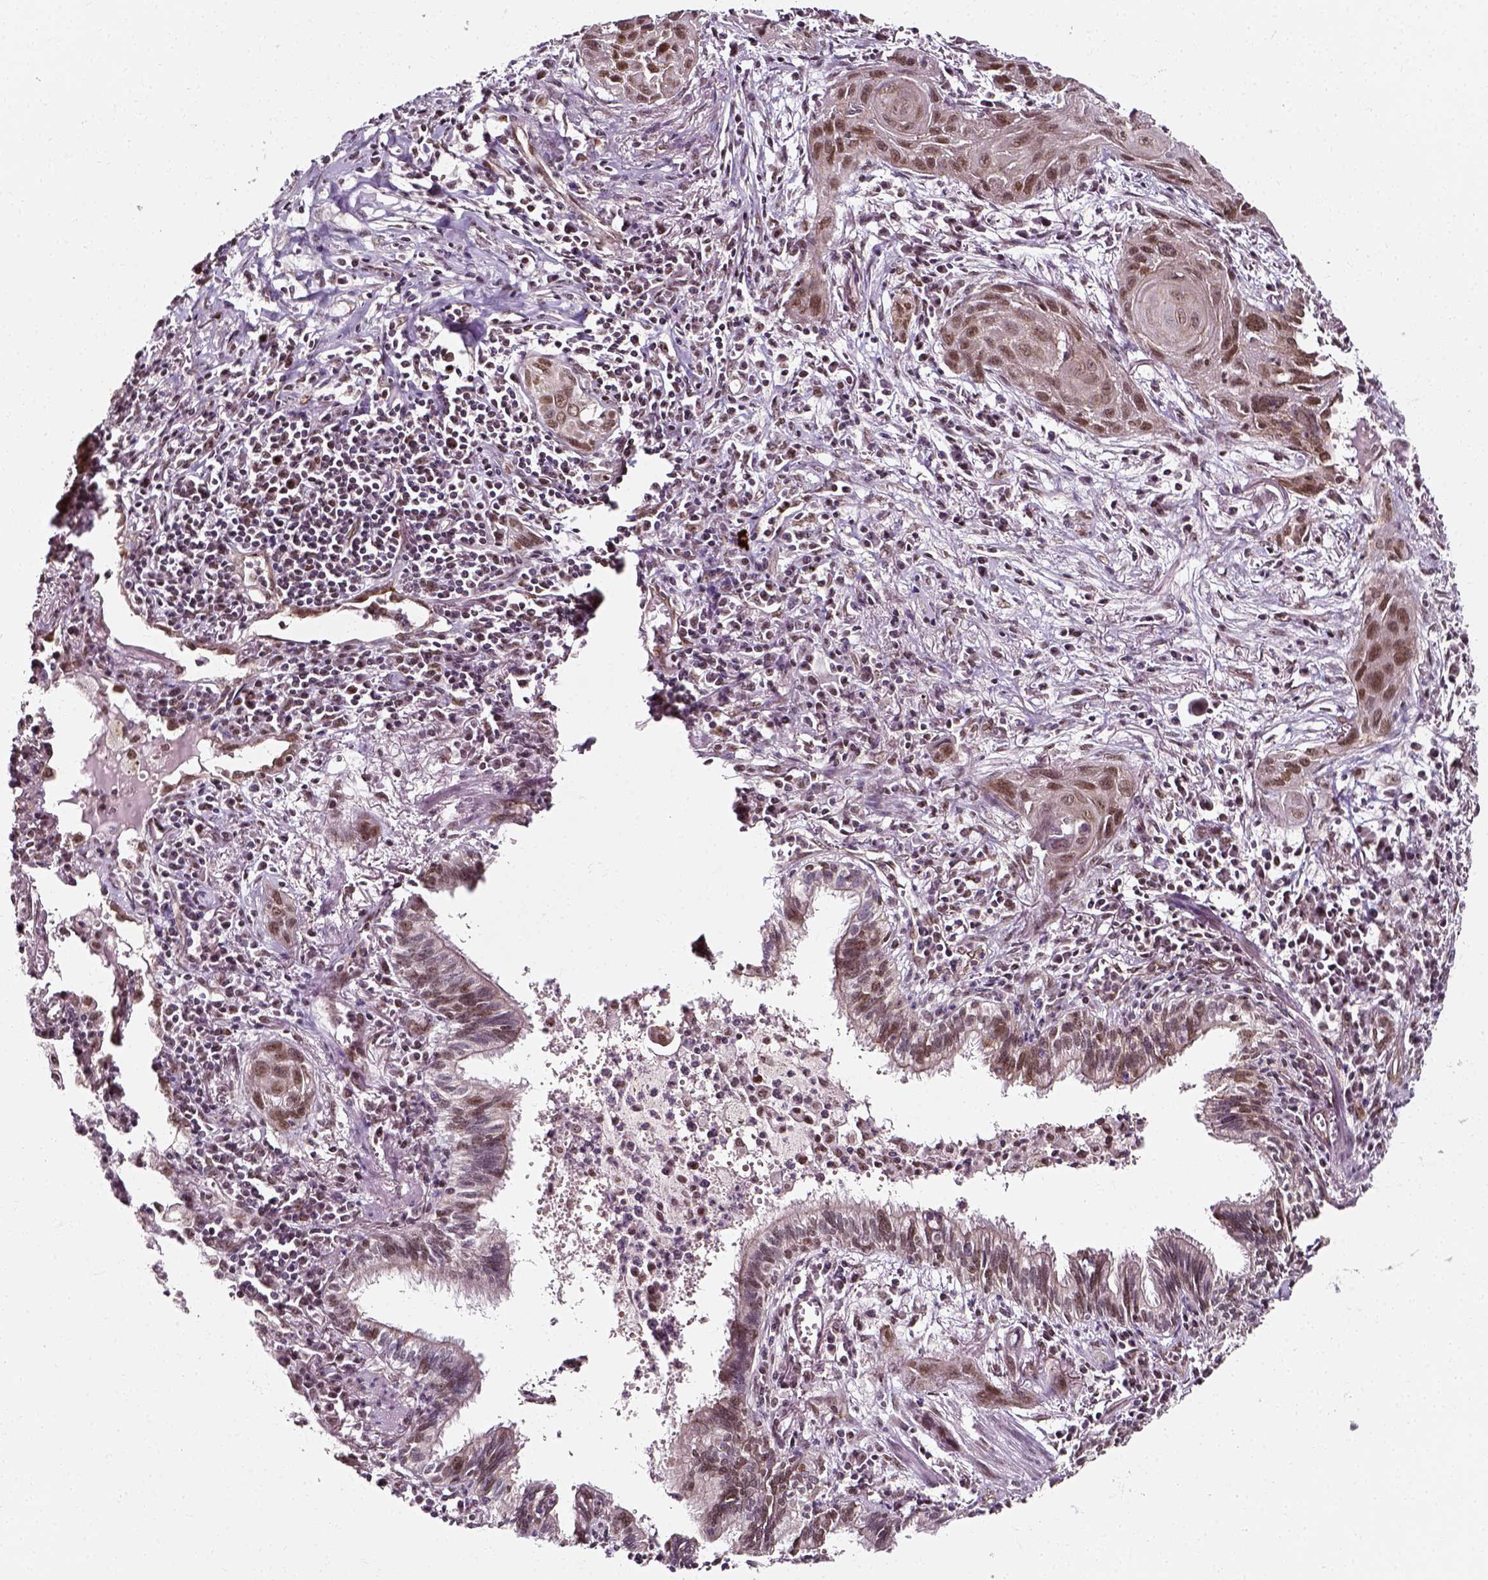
{"staining": {"intensity": "moderate", "quantity": ">75%", "location": "nuclear"}, "tissue": "lung cancer", "cell_type": "Tumor cells", "image_type": "cancer", "snomed": [{"axis": "morphology", "description": "Squamous cell carcinoma, NOS"}, {"axis": "topography", "description": "Lung"}], "caption": "There is medium levels of moderate nuclear staining in tumor cells of lung cancer (squamous cell carcinoma), as demonstrated by immunohistochemical staining (brown color).", "gene": "NACC1", "patient": {"sex": "male", "age": 79}}